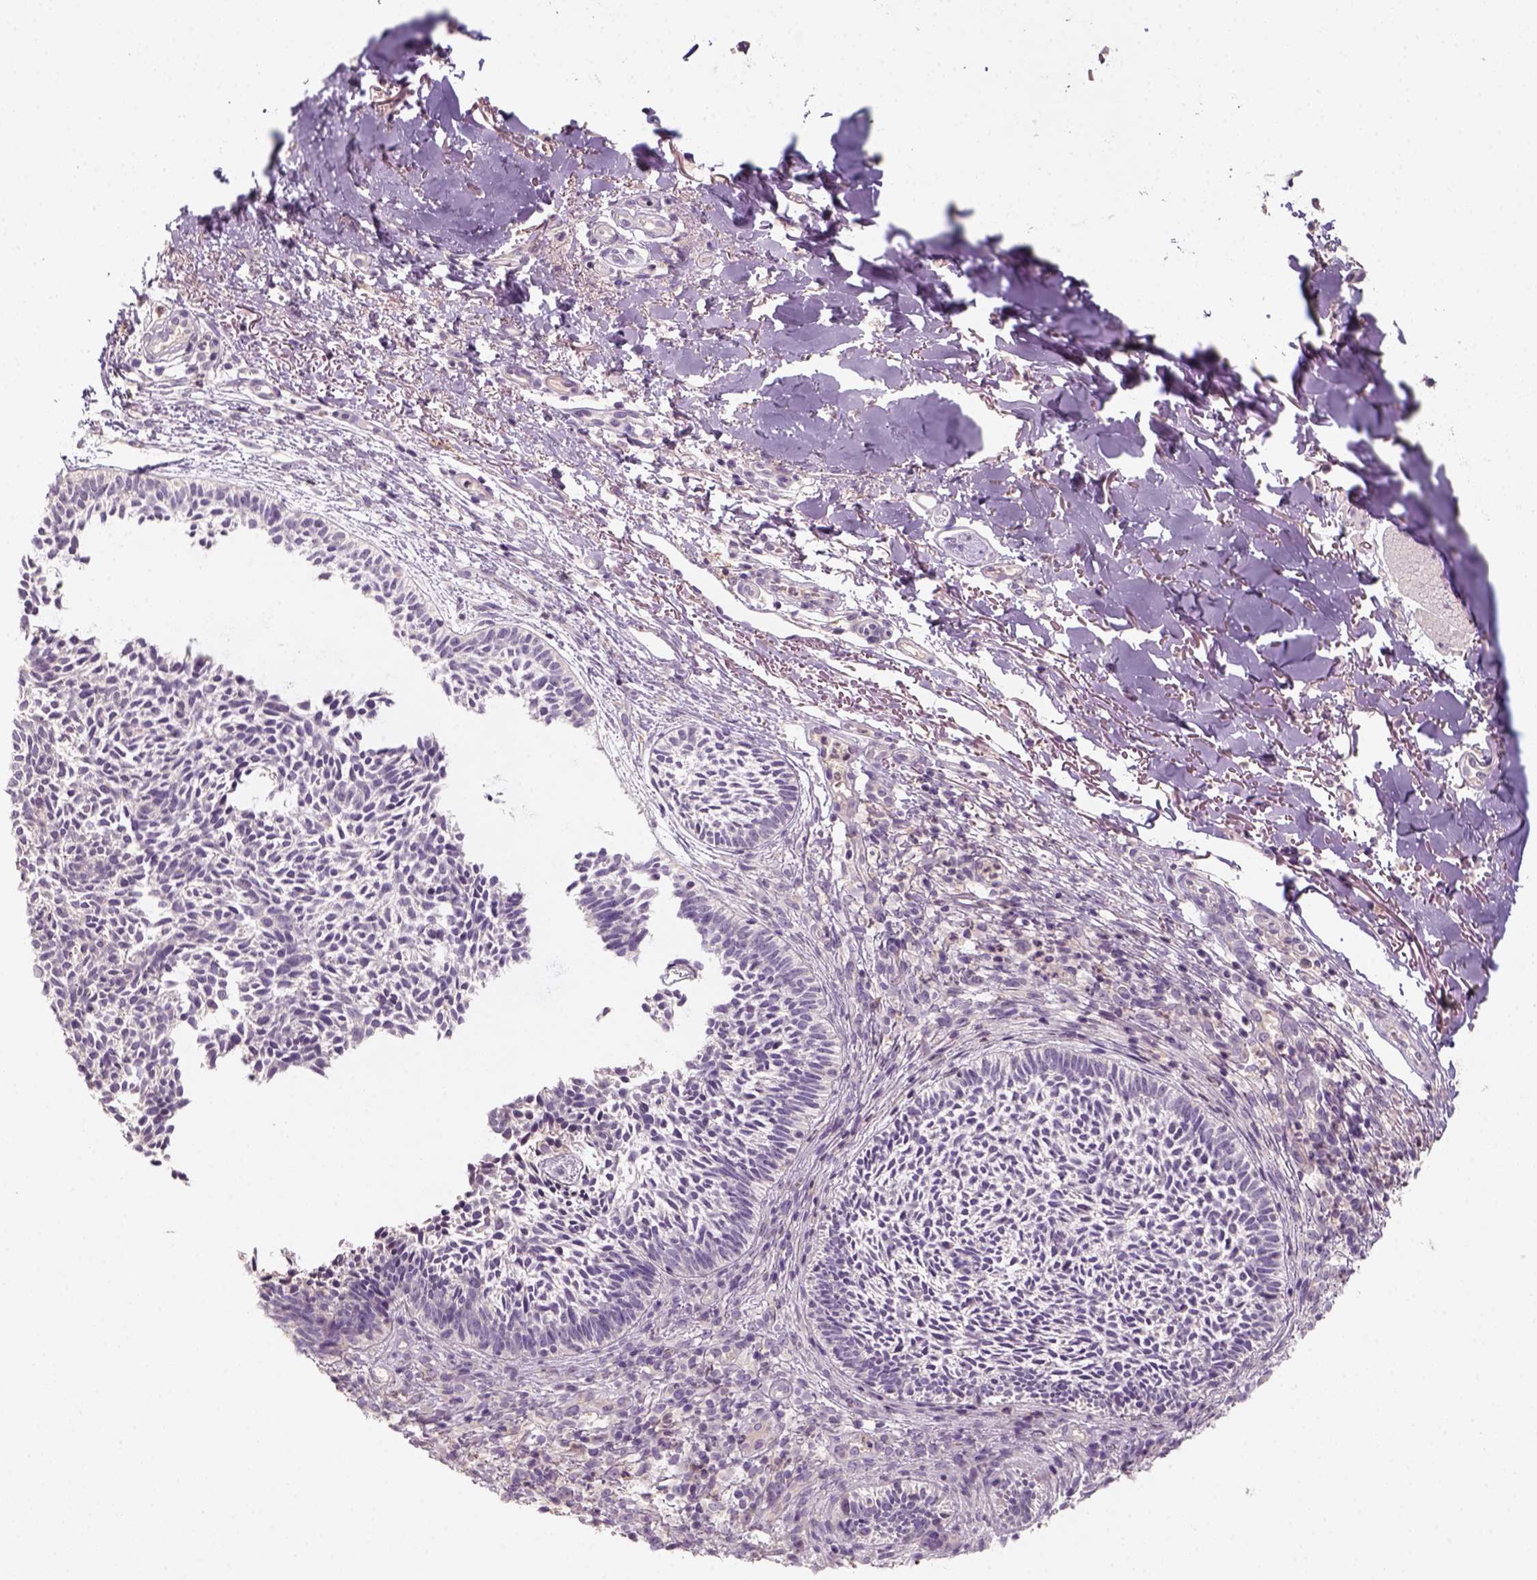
{"staining": {"intensity": "negative", "quantity": "none", "location": "none"}, "tissue": "skin cancer", "cell_type": "Tumor cells", "image_type": "cancer", "snomed": [{"axis": "morphology", "description": "Basal cell carcinoma"}, {"axis": "topography", "description": "Skin"}], "caption": "Tumor cells show no significant protein staining in basal cell carcinoma (skin).", "gene": "AQP9", "patient": {"sex": "male", "age": 78}}